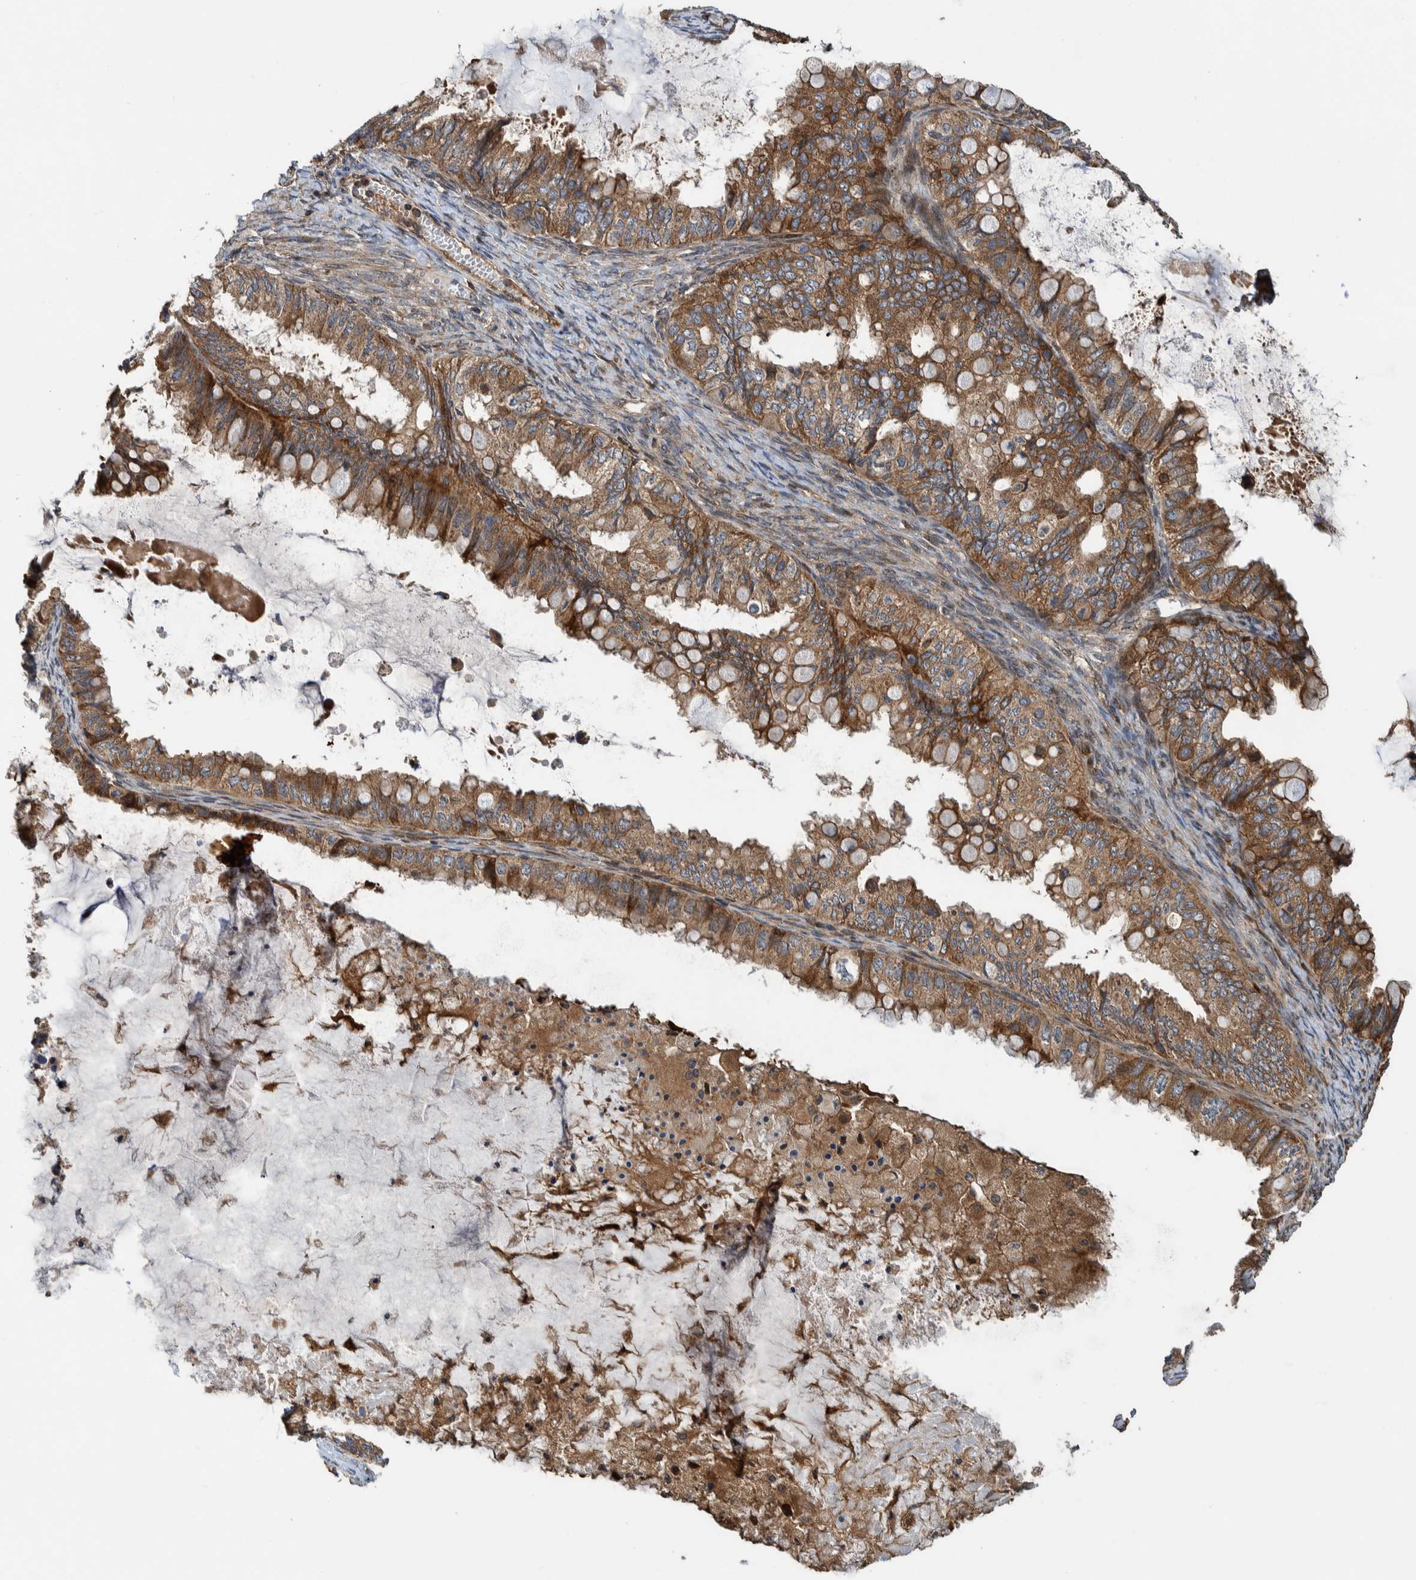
{"staining": {"intensity": "moderate", "quantity": ">75%", "location": "cytoplasmic/membranous"}, "tissue": "ovarian cancer", "cell_type": "Tumor cells", "image_type": "cancer", "snomed": [{"axis": "morphology", "description": "Cystadenocarcinoma, mucinous, NOS"}, {"axis": "topography", "description": "Ovary"}], "caption": "This is an image of immunohistochemistry staining of ovarian cancer, which shows moderate positivity in the cytoplasmic/membranous of tumor cells.", "gene": "CCDC57", "patient": {"sex": "female", "age": 80}}